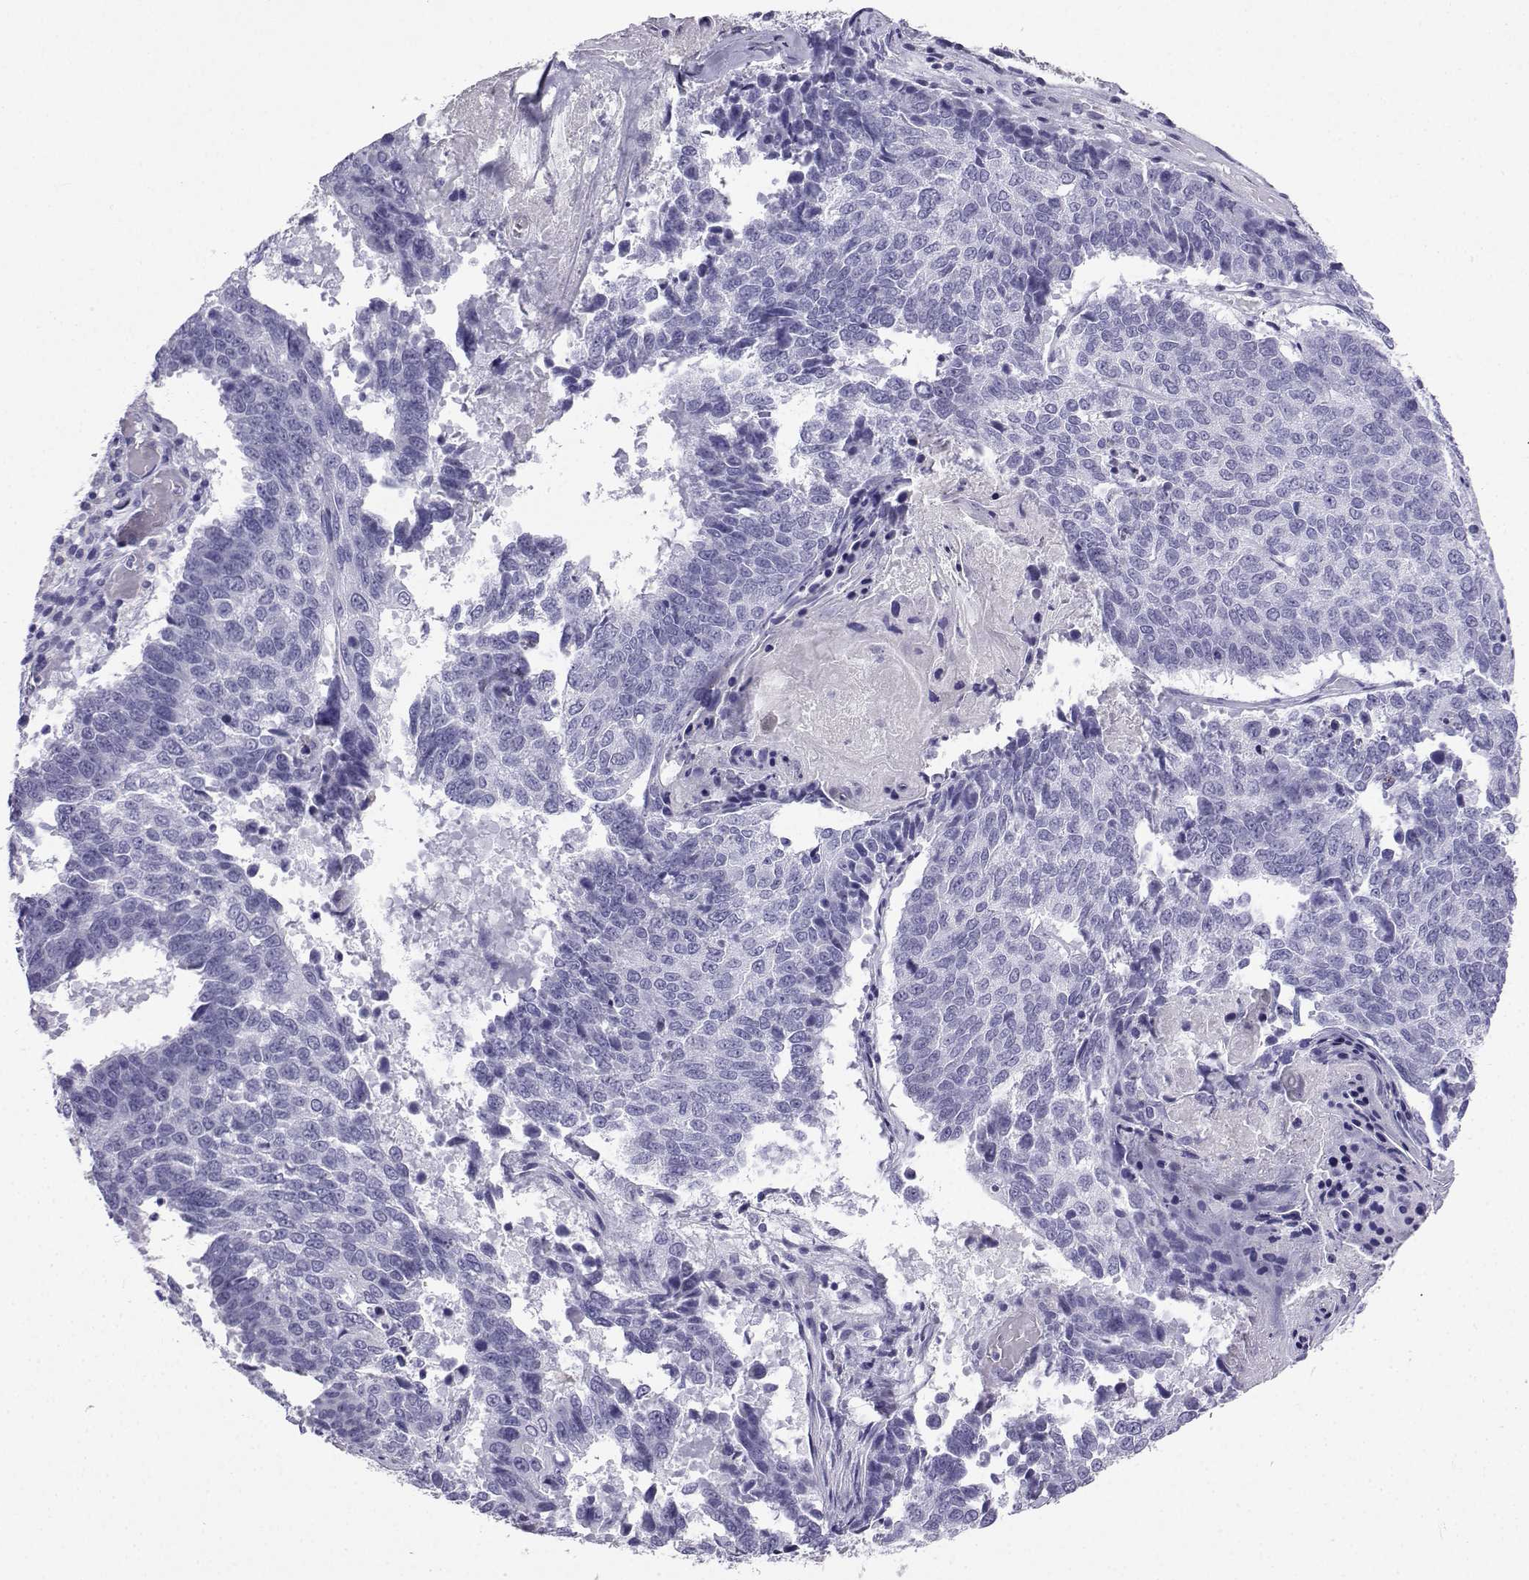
{"staining": {"intensity": "negative", "quantity": "none", "location": "none"}, "tissue": "lung cancer", "cell_type": "Tumor cells", "image_type": "cancer", "snomed": [{"axis": "morphology", "description": "Squamous cell carcinoma, NOS"}, {"axis": "topography", "description": "Lung"}], "caption": "This is a photomicrograph of immunohistochemistry (IHC) staining of lung cancer (squamous cell carcinoma), which shows no staining in tumor cells.", "gene": "SLC18A2", "patient": {"sex": "male", "age": 73}}